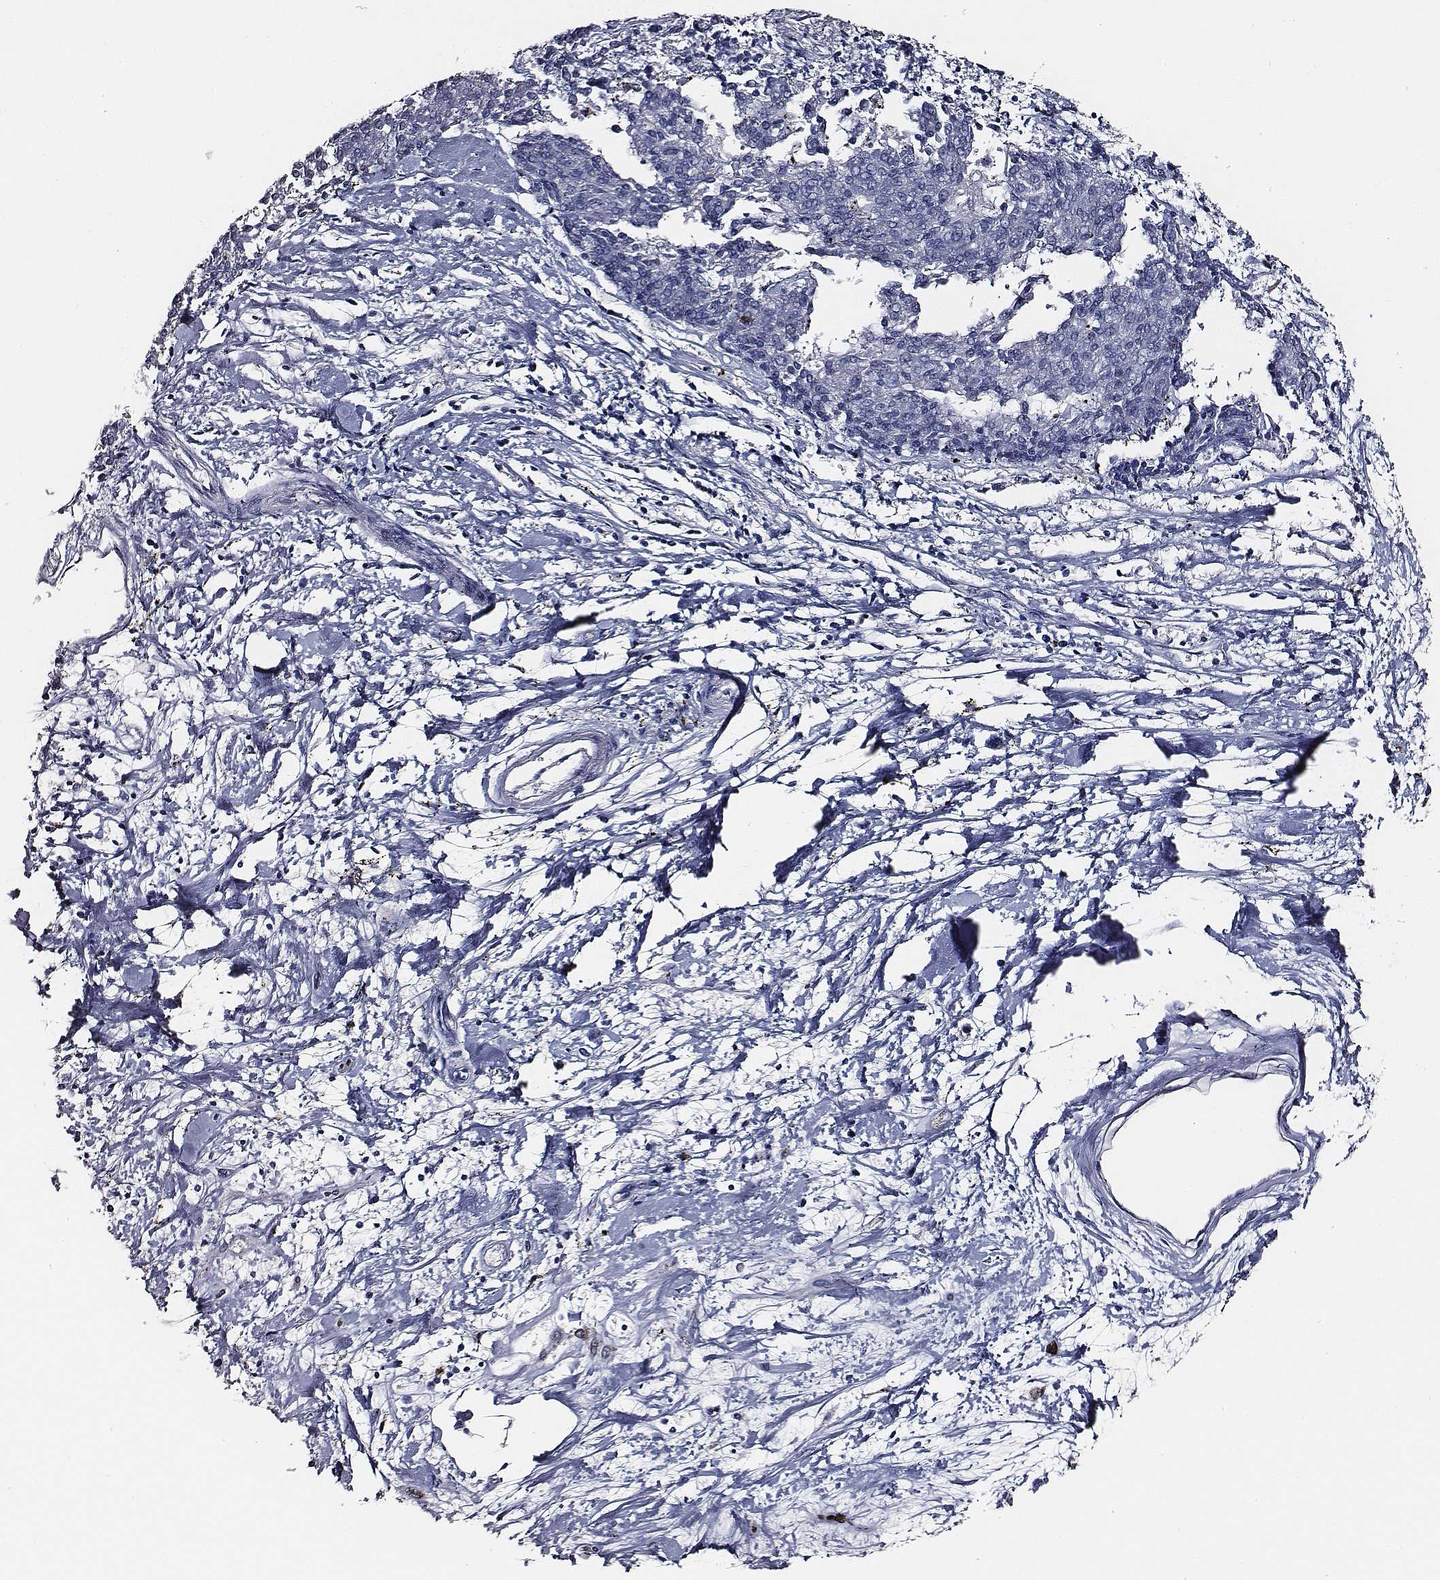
{"staining": {"intensity": "negative", "quantity": "none", "location": "none"}, "tissue": "melanoma", "cell_type": "Tumor cells", "image_type": "cancer", "snomed": [{"axis": "morphology", "description": "Malignant melanoma, NOS"}, {"axis": "topography", "description": "Skin"}], "caption": "Immunohistochemical staining of malignant melanoma reveals no significant expression in tumor cells. (DAB (3,3'-diaminobenzidine) IHC, high magnification).", "gene": "AADAT", "patient": {"sex": "female", "age": 72}}